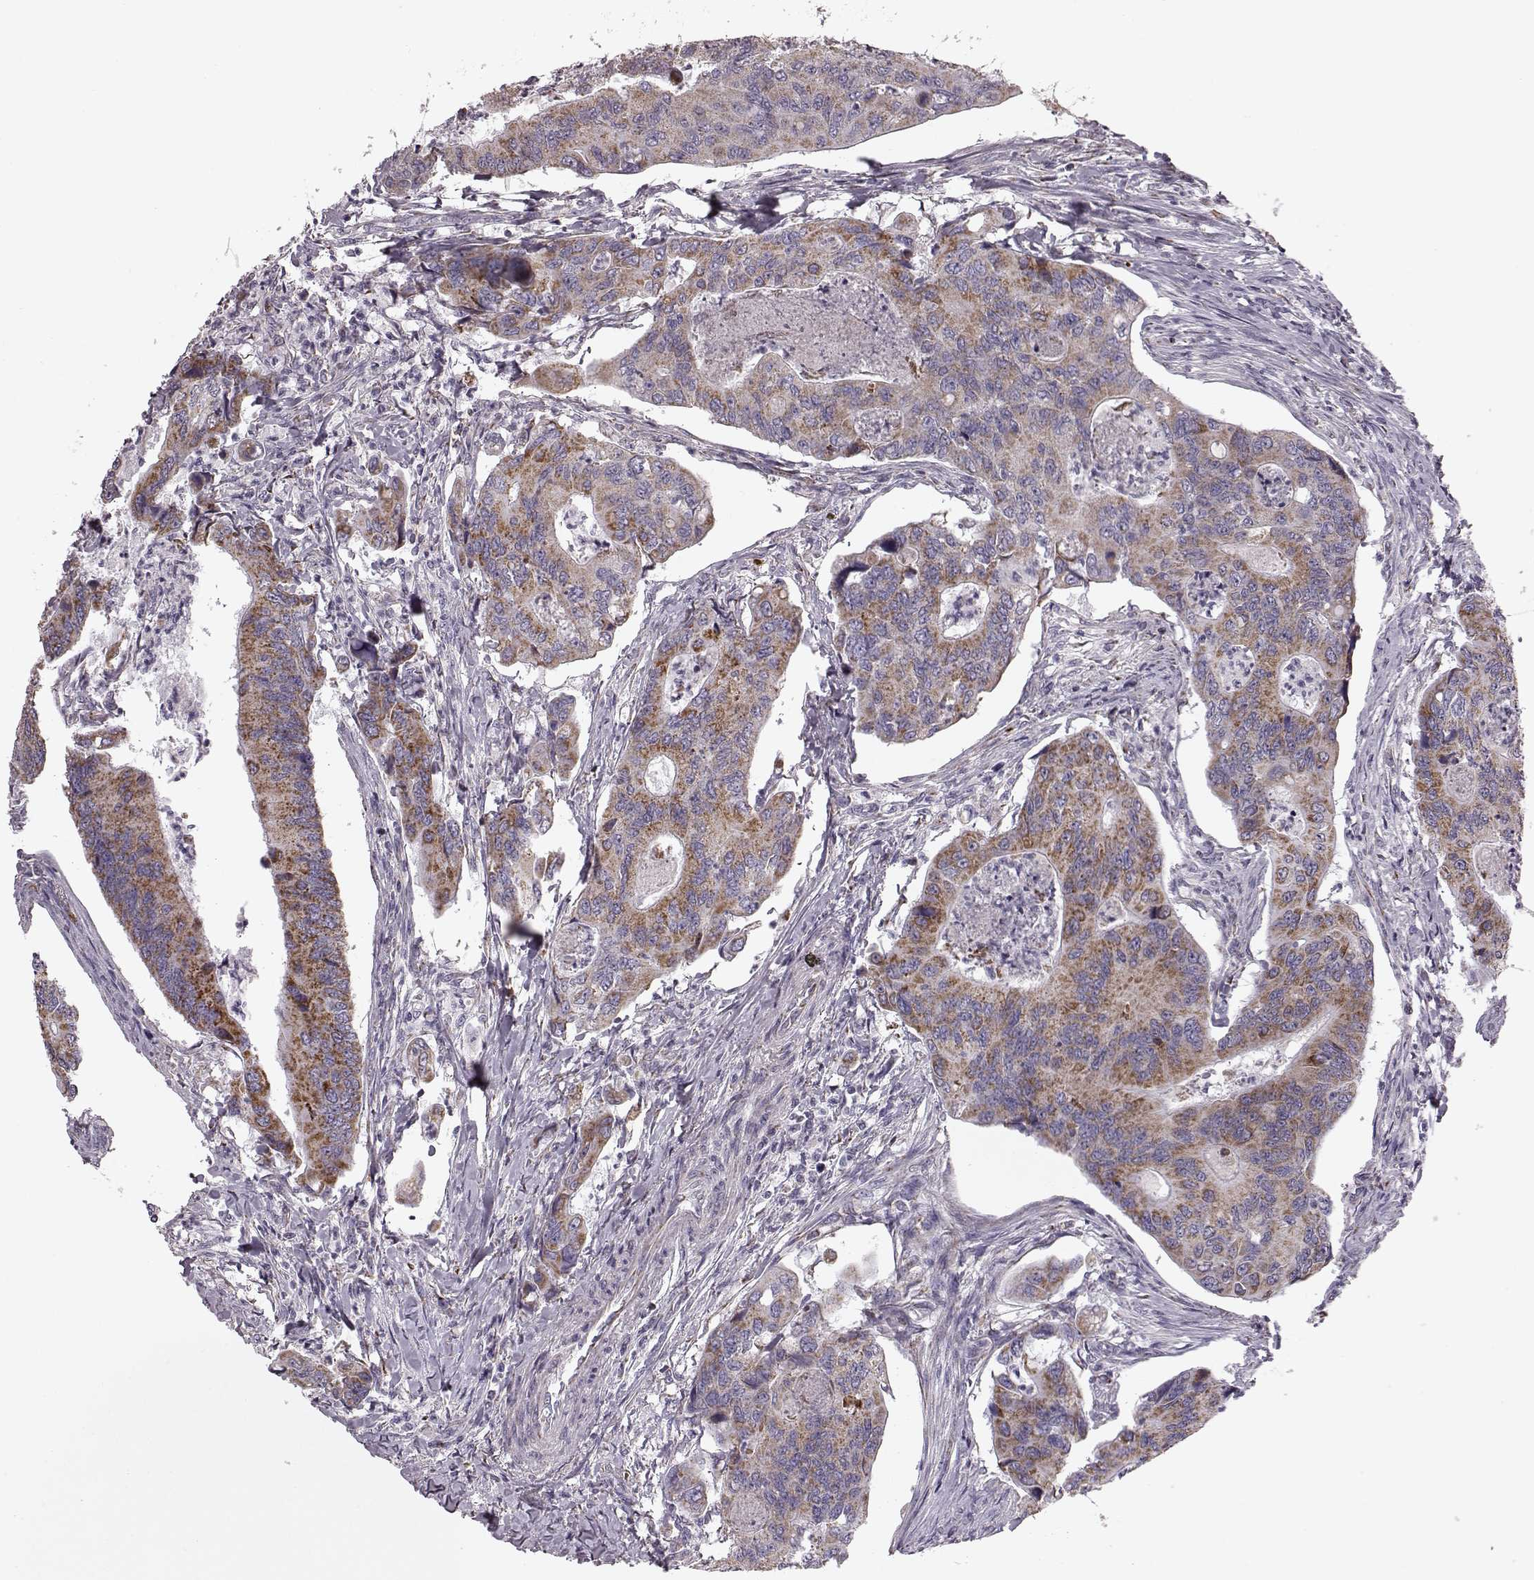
{"staining": {"intensity": "moderate", "quantity": ">75%", "location": "cytoplasmic/membranous"}, "tissue": "colorectal cancer", "cell_type": "Tumor cells", "image_type": "cancer", "snomed": [{"axis": "morphology", "description": "Adenocarcinoma, NOS"}, {"axis": "topography", "description": "Colon"}], "caption": "Moderate cytoplasmic/membranous staining for a protein is appreciated in about >75% of tumor cells of colorectal cancer using immunohistochemistry.", "gene": "ATP5MF", "patient": {"sex": "female", "age": 67}}